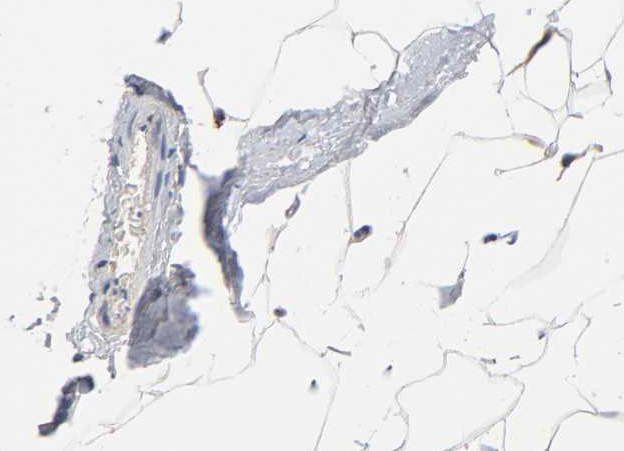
{"staining": {"intensity": "negative", "quantity": "none", "location": "none"}, "tissue": "adipose tissue", "cell_type": "Adipocytes", "image_type": "normal", "snomed": [{"axis": "morphology", "description": "Normal tissue, NOS"}, {"axis": "morphology", "description": "Duct carcinoma"}, {"axis": "topography", "description": "Breast"}, {"axis": "topography", "description": "Adipose tissue"}], "caption": "Micrograph shows no significant protein positivity in adipocytes of unremarkable adipose tissue. The staining was performed using DAB (3,3'-diaminobenzidine) to visualize the protein expression in brown, while the nuclei were stained in blue with hematoxylin (Magnification: 20x).", "gene": "C17orf75", "patient": {"sex": "female", "age": 37}}